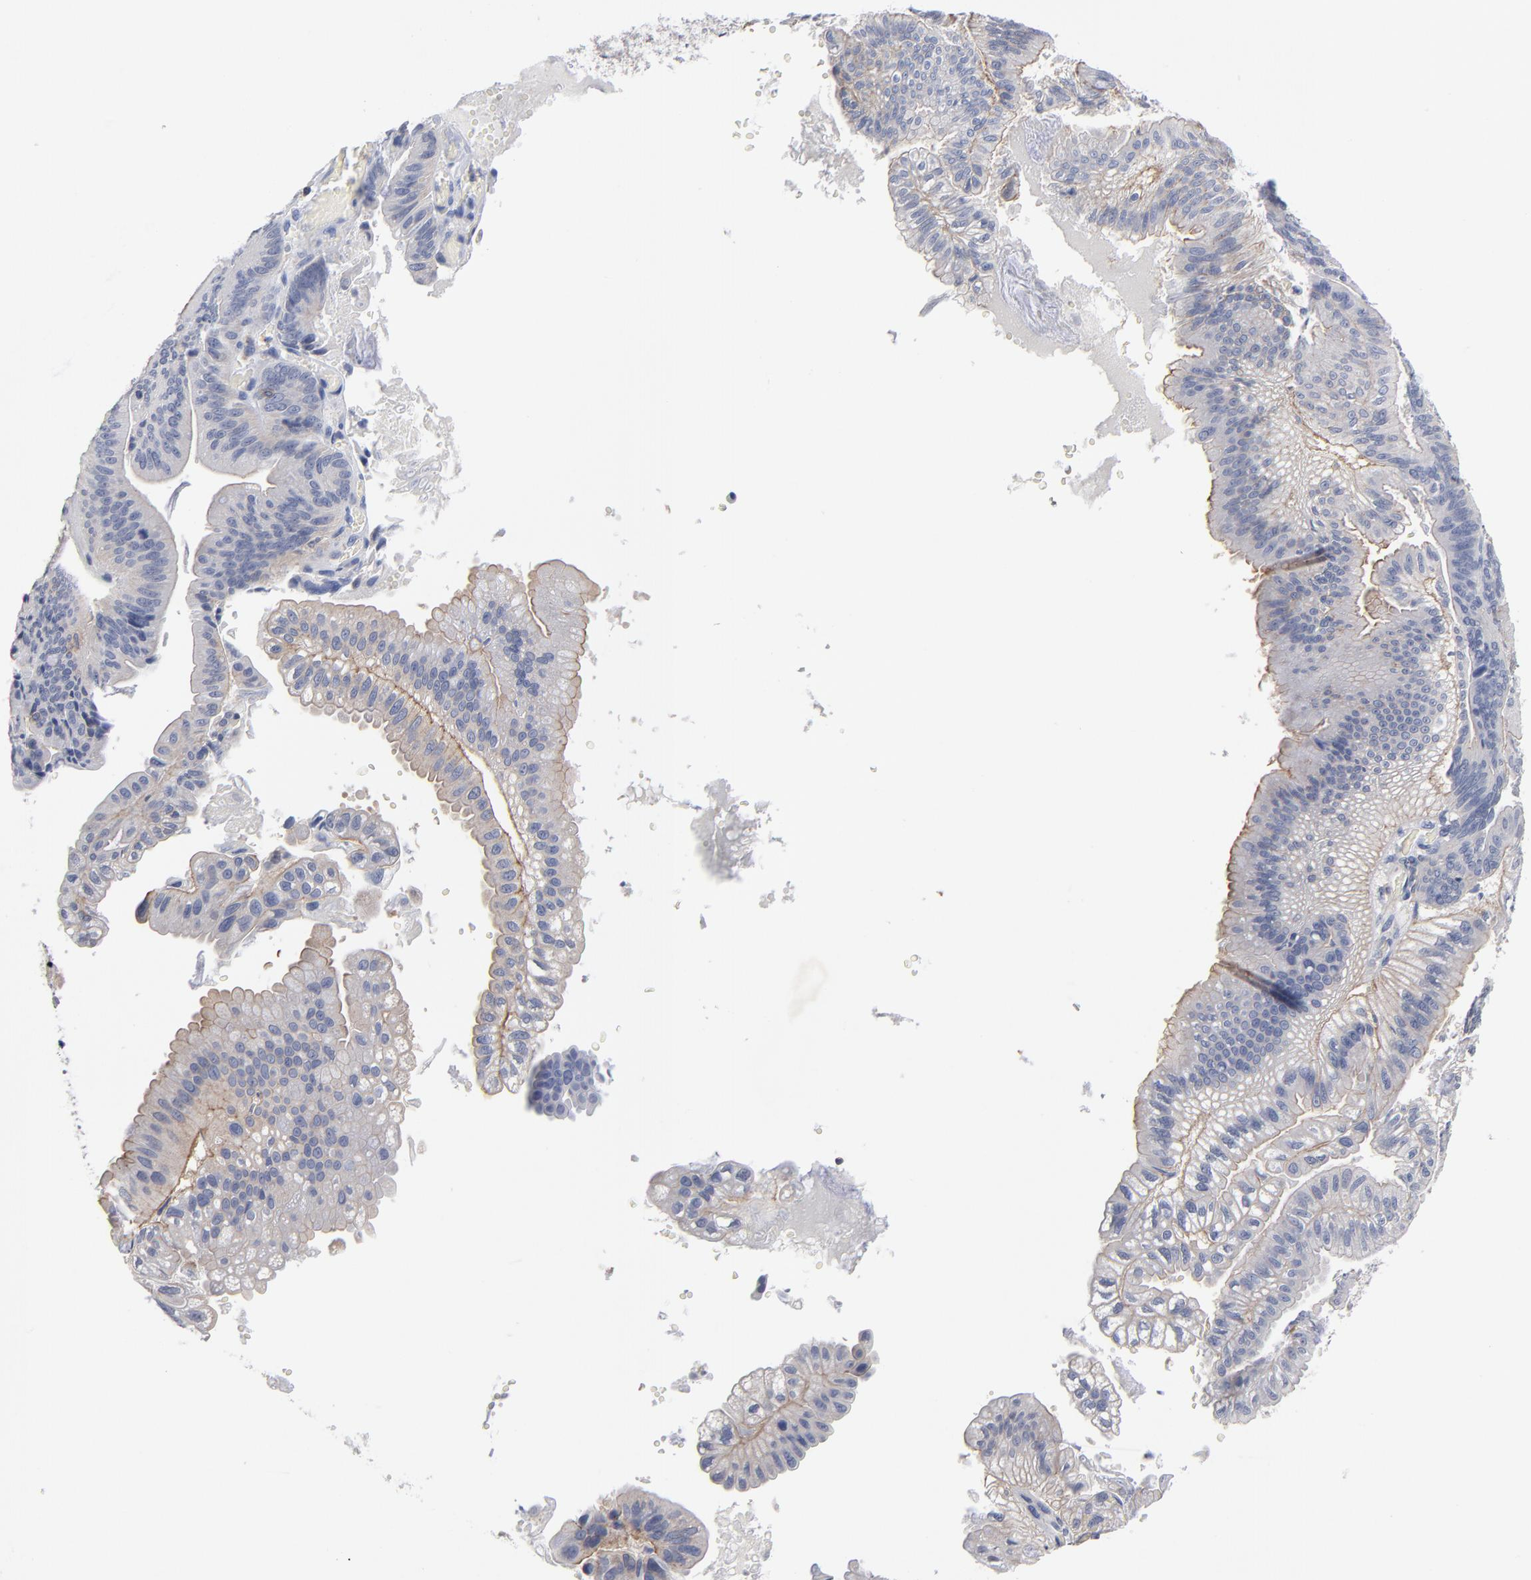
{"staining": {"intensity": "weak", "quantity": ">75%", "location": "cytoplasmic/membranous"}, "tissue": "pancreatic cancer", "cell_type": "Tumor cells", "image_type": "cancer", "snomed": [{"axis": "morphology", "description": "Adenocarcinoma, NOS"}, {"axis": "topography", "description": "Pancreas"}], "caption": "Tumor cells show low levels of weak cytoplasmic/membranous expression in approximately >75% of cells in human pancreatic adenocarcinoma. (IHC, brightfield microscopy, high magnification).", "gene": "PDLIM2", "patient": {"sex": "male", "age": 82}}